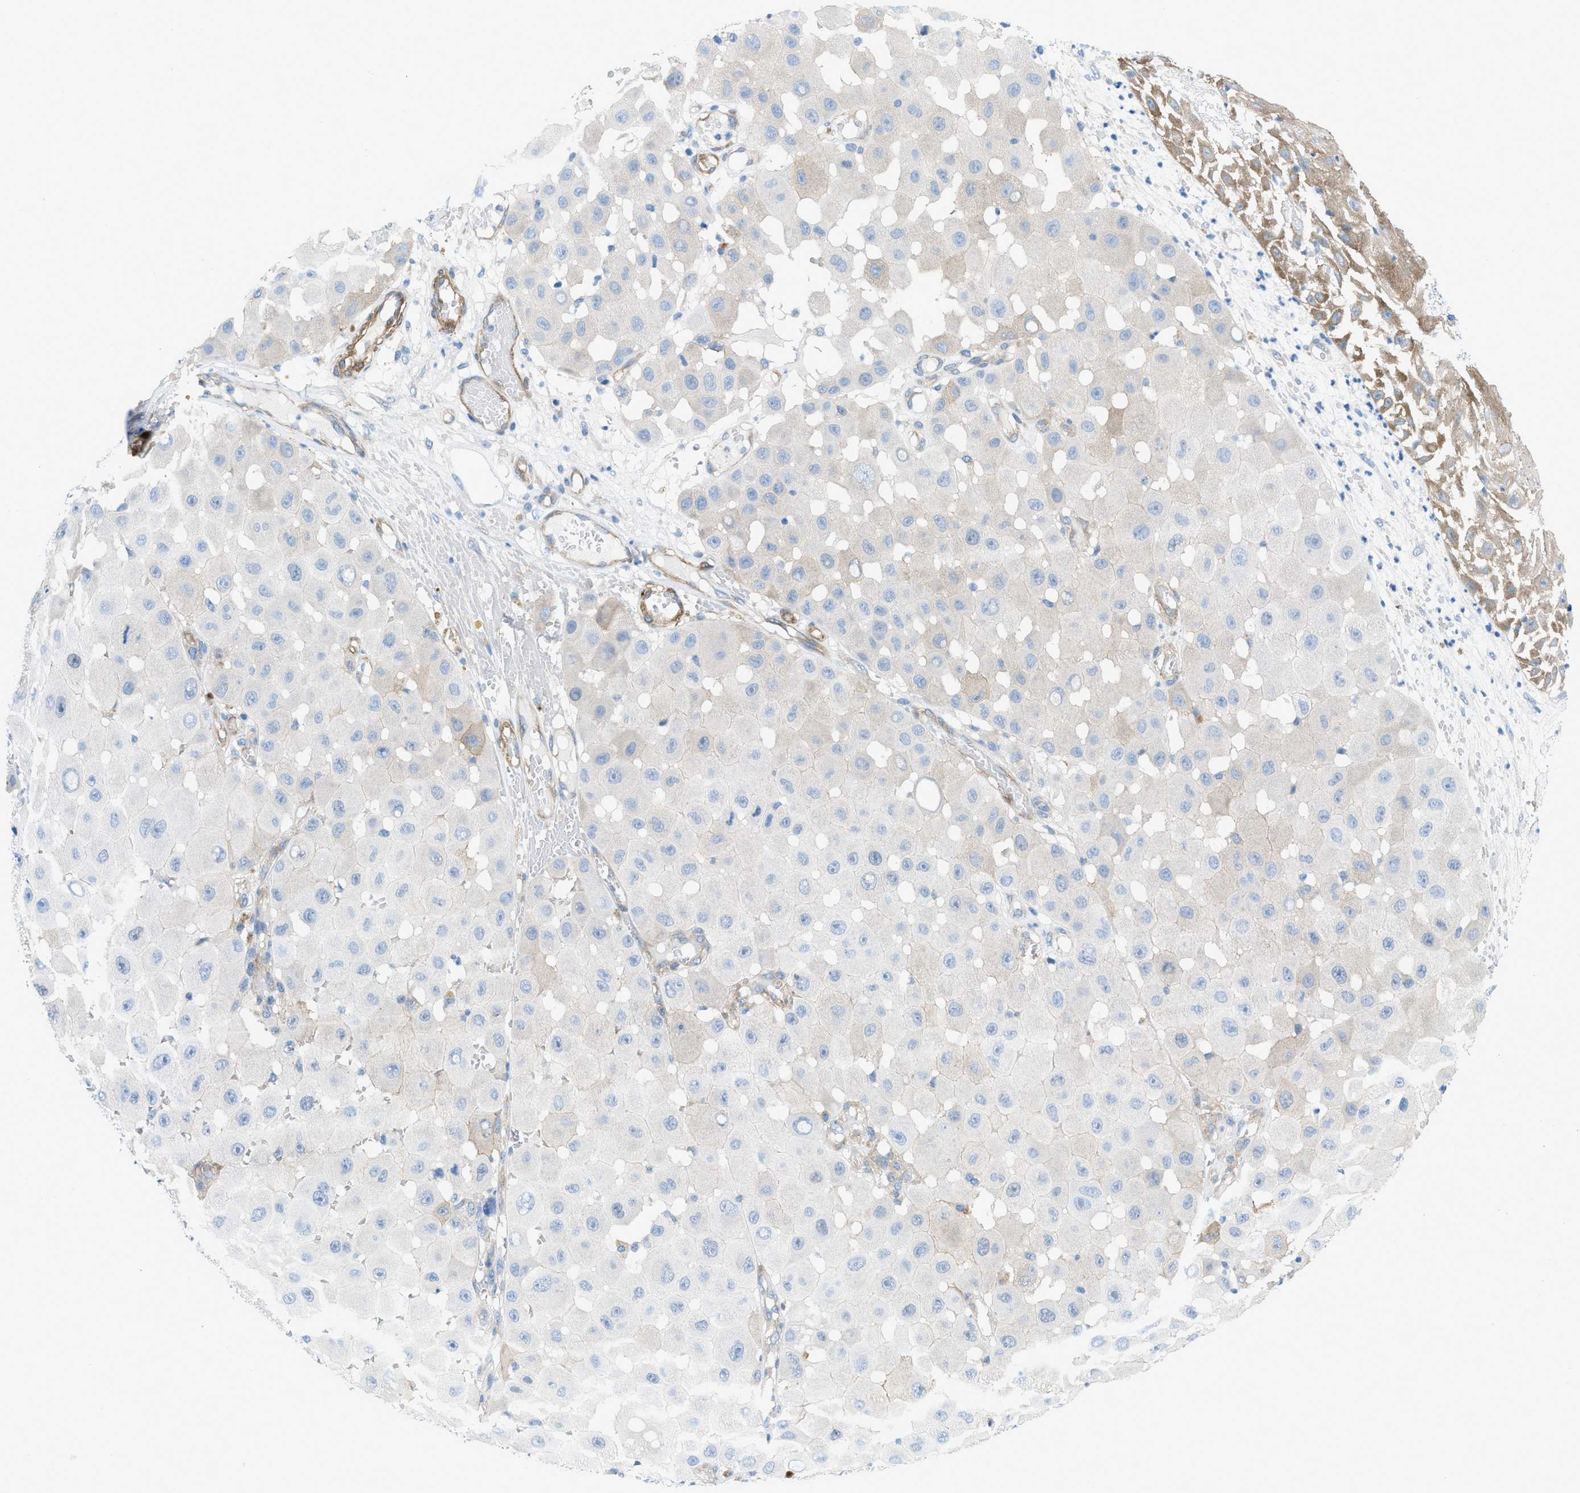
{"staining": {"intensity": "negative", "quantity": "none", "location": "none"}, "tissue": "melanoma", "cell_type": "Tumor cells", "image_type": "cancer", "snomed": [{"axis": "morphology", "description": "Malignant melanoma, NOS"}, {"axis": "topography", "description": "Skin"}], "caption": "Protein analysis of melanoma displays no significant expression in tumor cells.", "gene": "PDLIM5", "patient": {"sex": "female", "age": 81}}